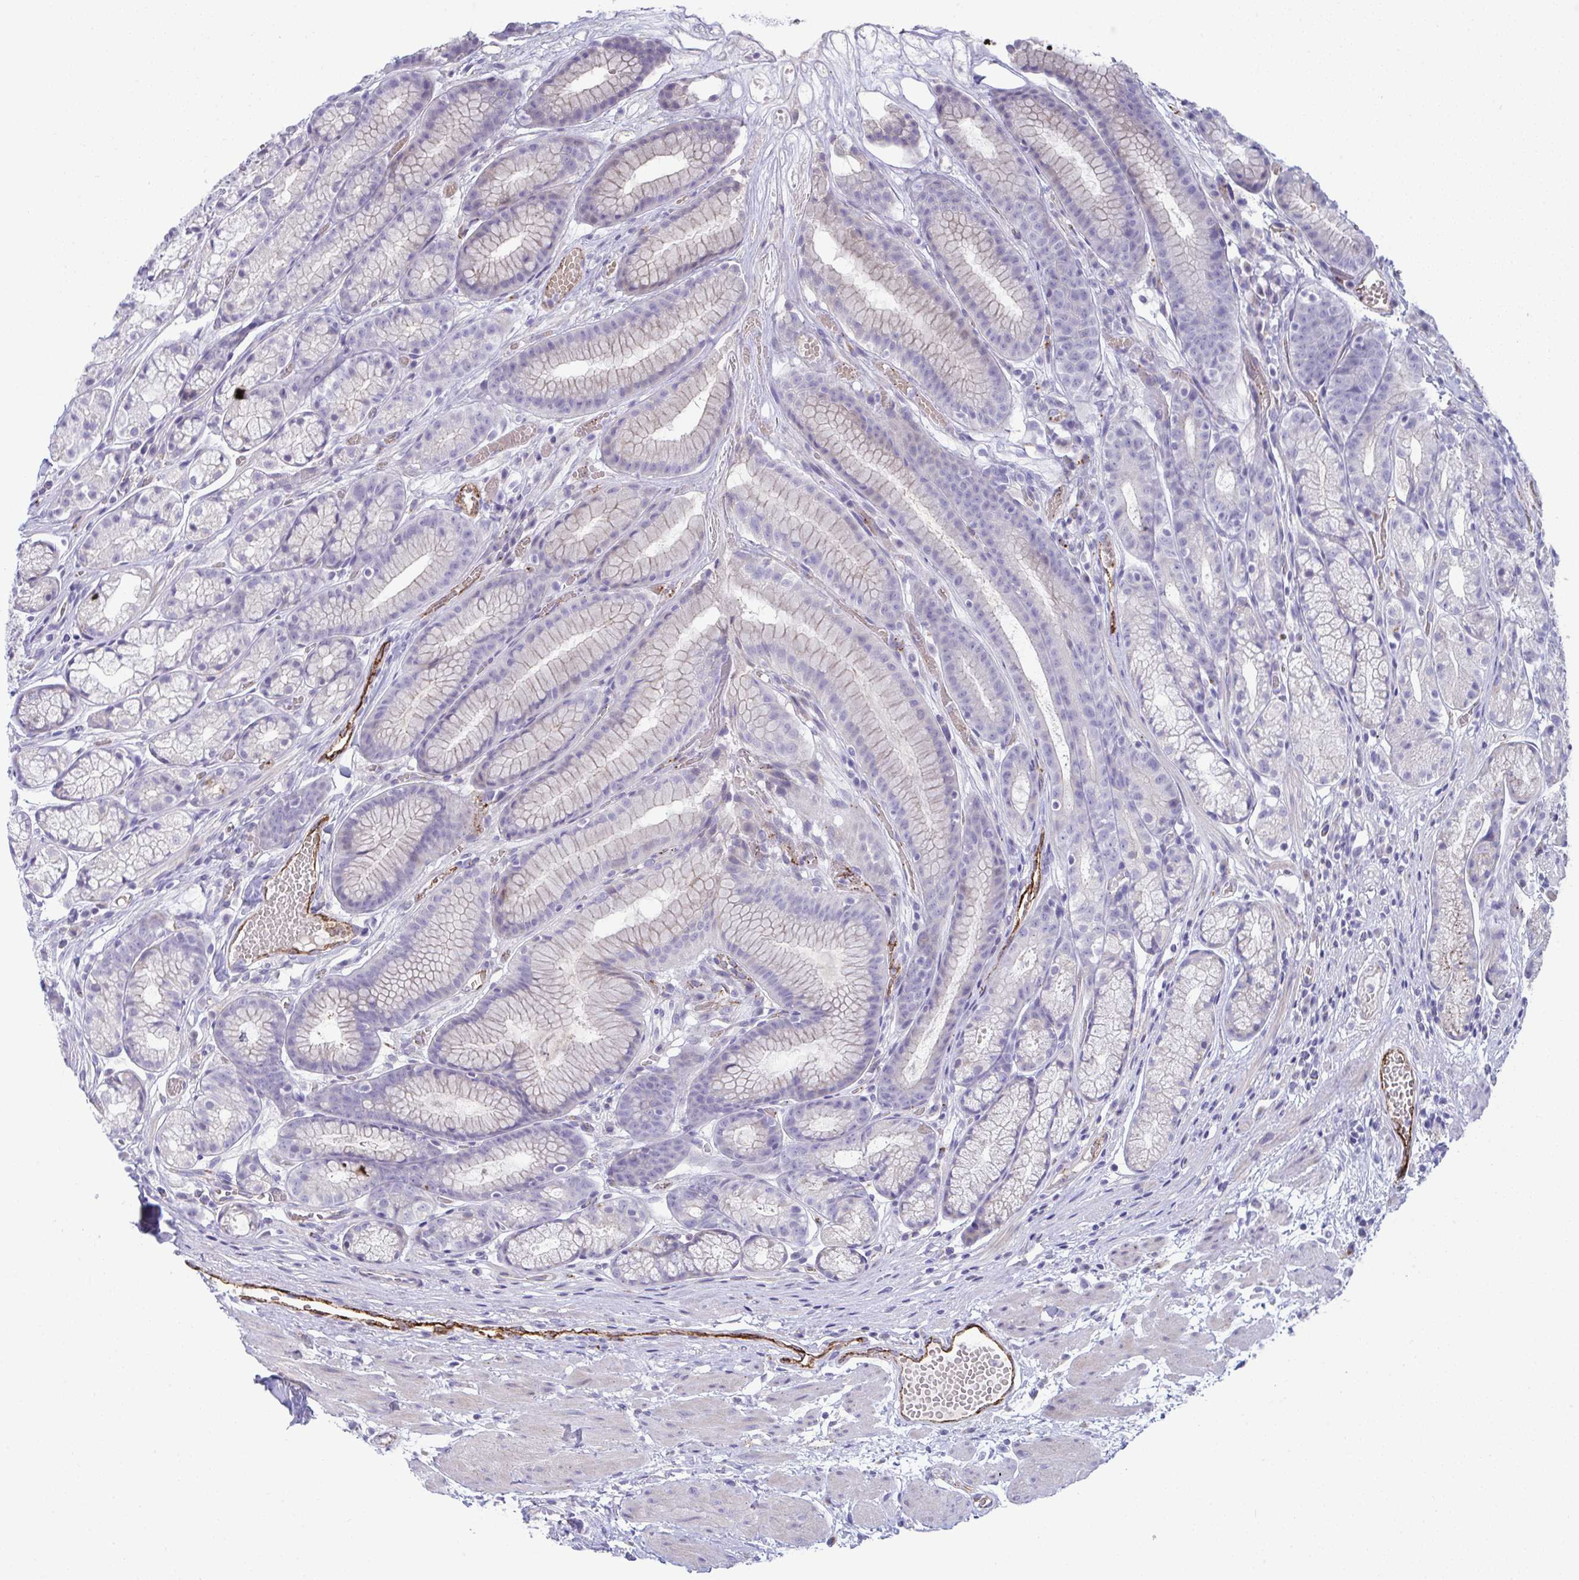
{"staining": {"intensity": "negative", "quantity": "none", "location": "none"}, "tissue": "stomach", "cell_type": "Glandular cells", "image_type": "normal", "snomed": [{"axis": "morphology", "description": "Normal tissue, NOS"}, {"axis": "topography", "description": "Smooth muscle"}, {"axis": "topography", "description": "Stomach"}], "caption": "Protein analysis of benign stomach shows no significant positivity in glandular cells.", "gene": "TOR1AIP2", "patient": {"sex": "male", "age": 70}}